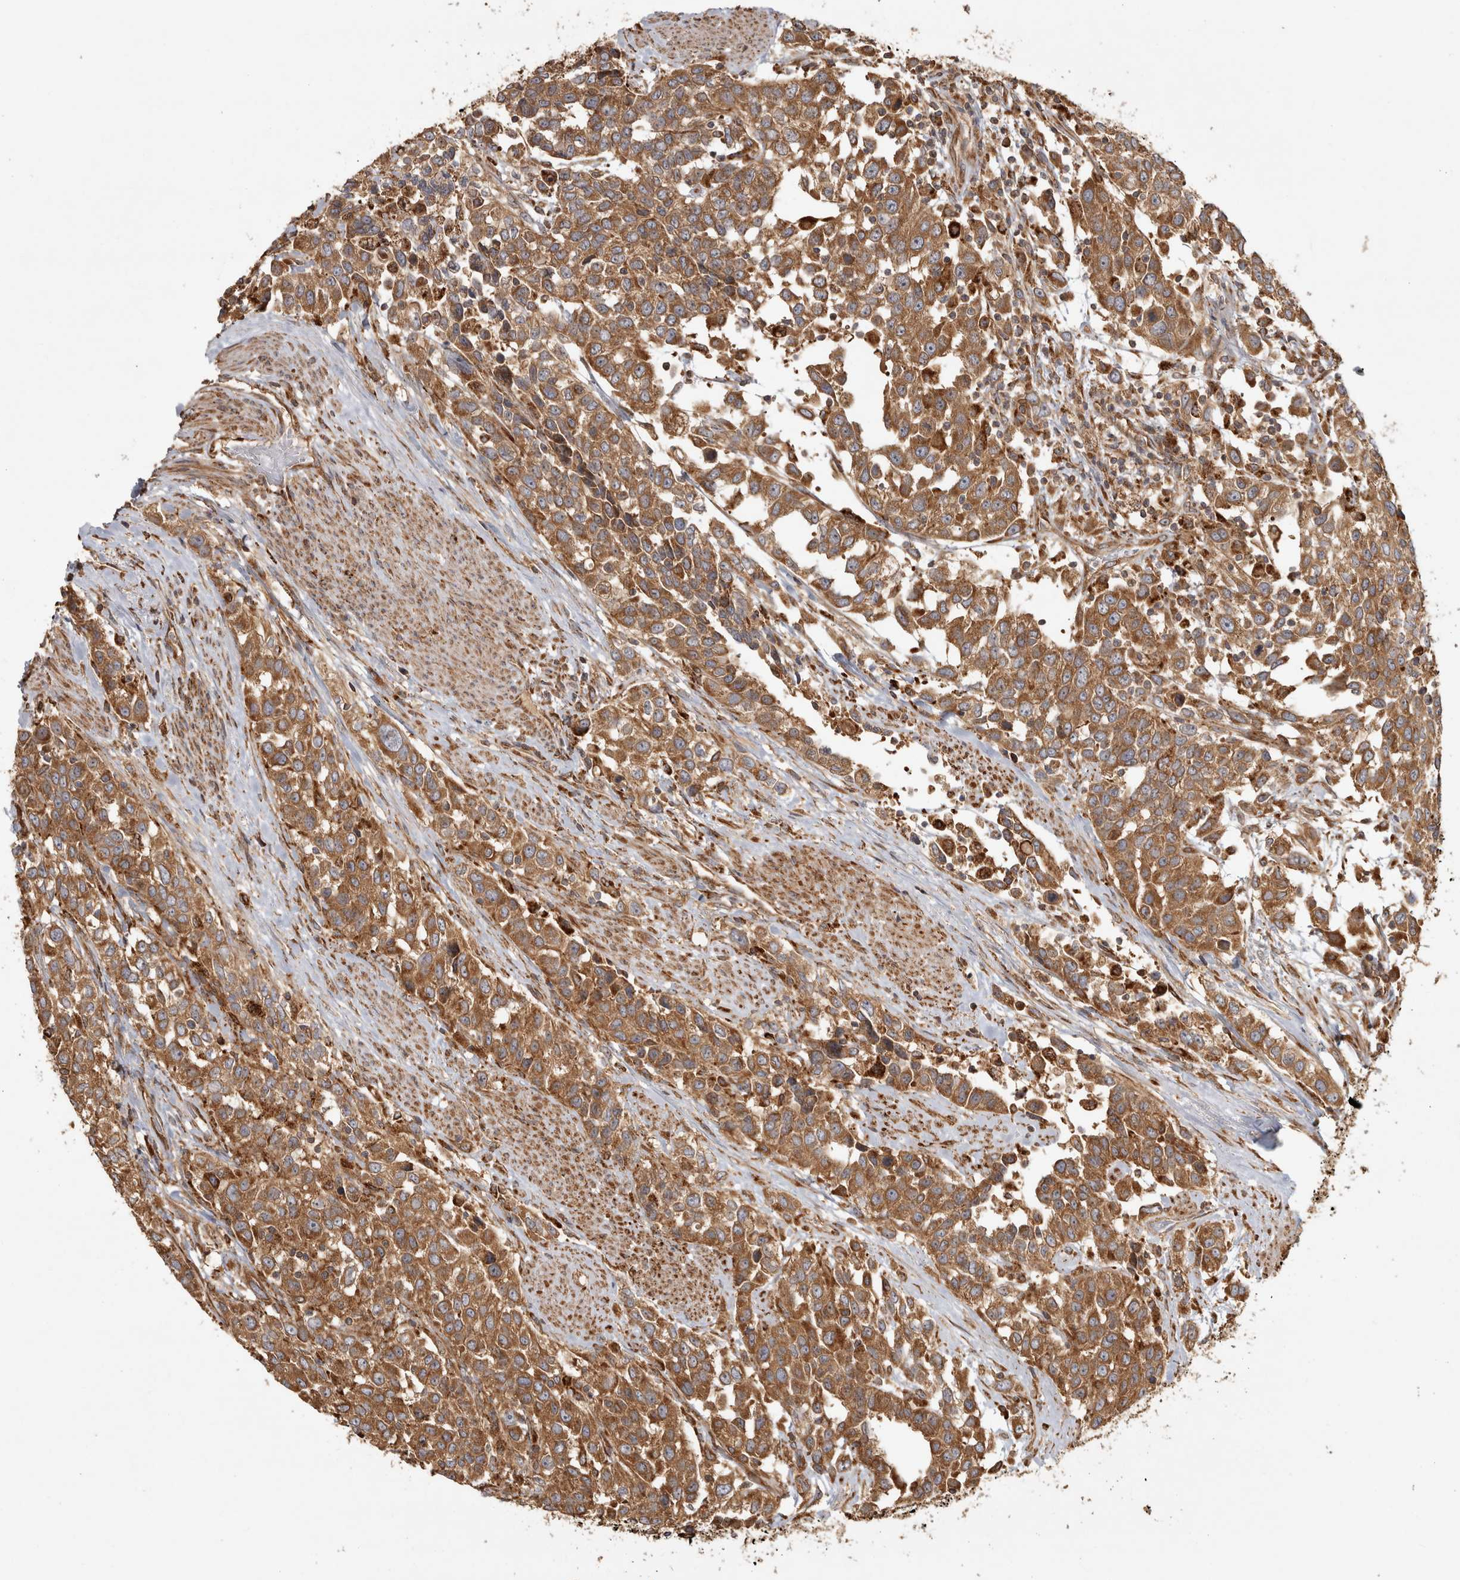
{"staining": {"intensity": "moderate", "quantity": ">75%", "location": "cytoplasmic/membranous"}, "tissue": "urothelial cancer", "cell_type": "Tumor cells", "image_type": "cancer", "snomed": [{"axis": "morphology", "description": "Urothelial carcinoma, High grade"}, {"axis": "topography", "description": "Urinary bladder"}], "caption": "There is medium levels of moderate cytoplasmic/membranous staining in tumor cells of urothelial carcinoma (high-grade), as demonstrated by immunohistochemical staining (brown color).", "gene": "CAMSAP2", "patient": {"sex": "female", "age": 80}}